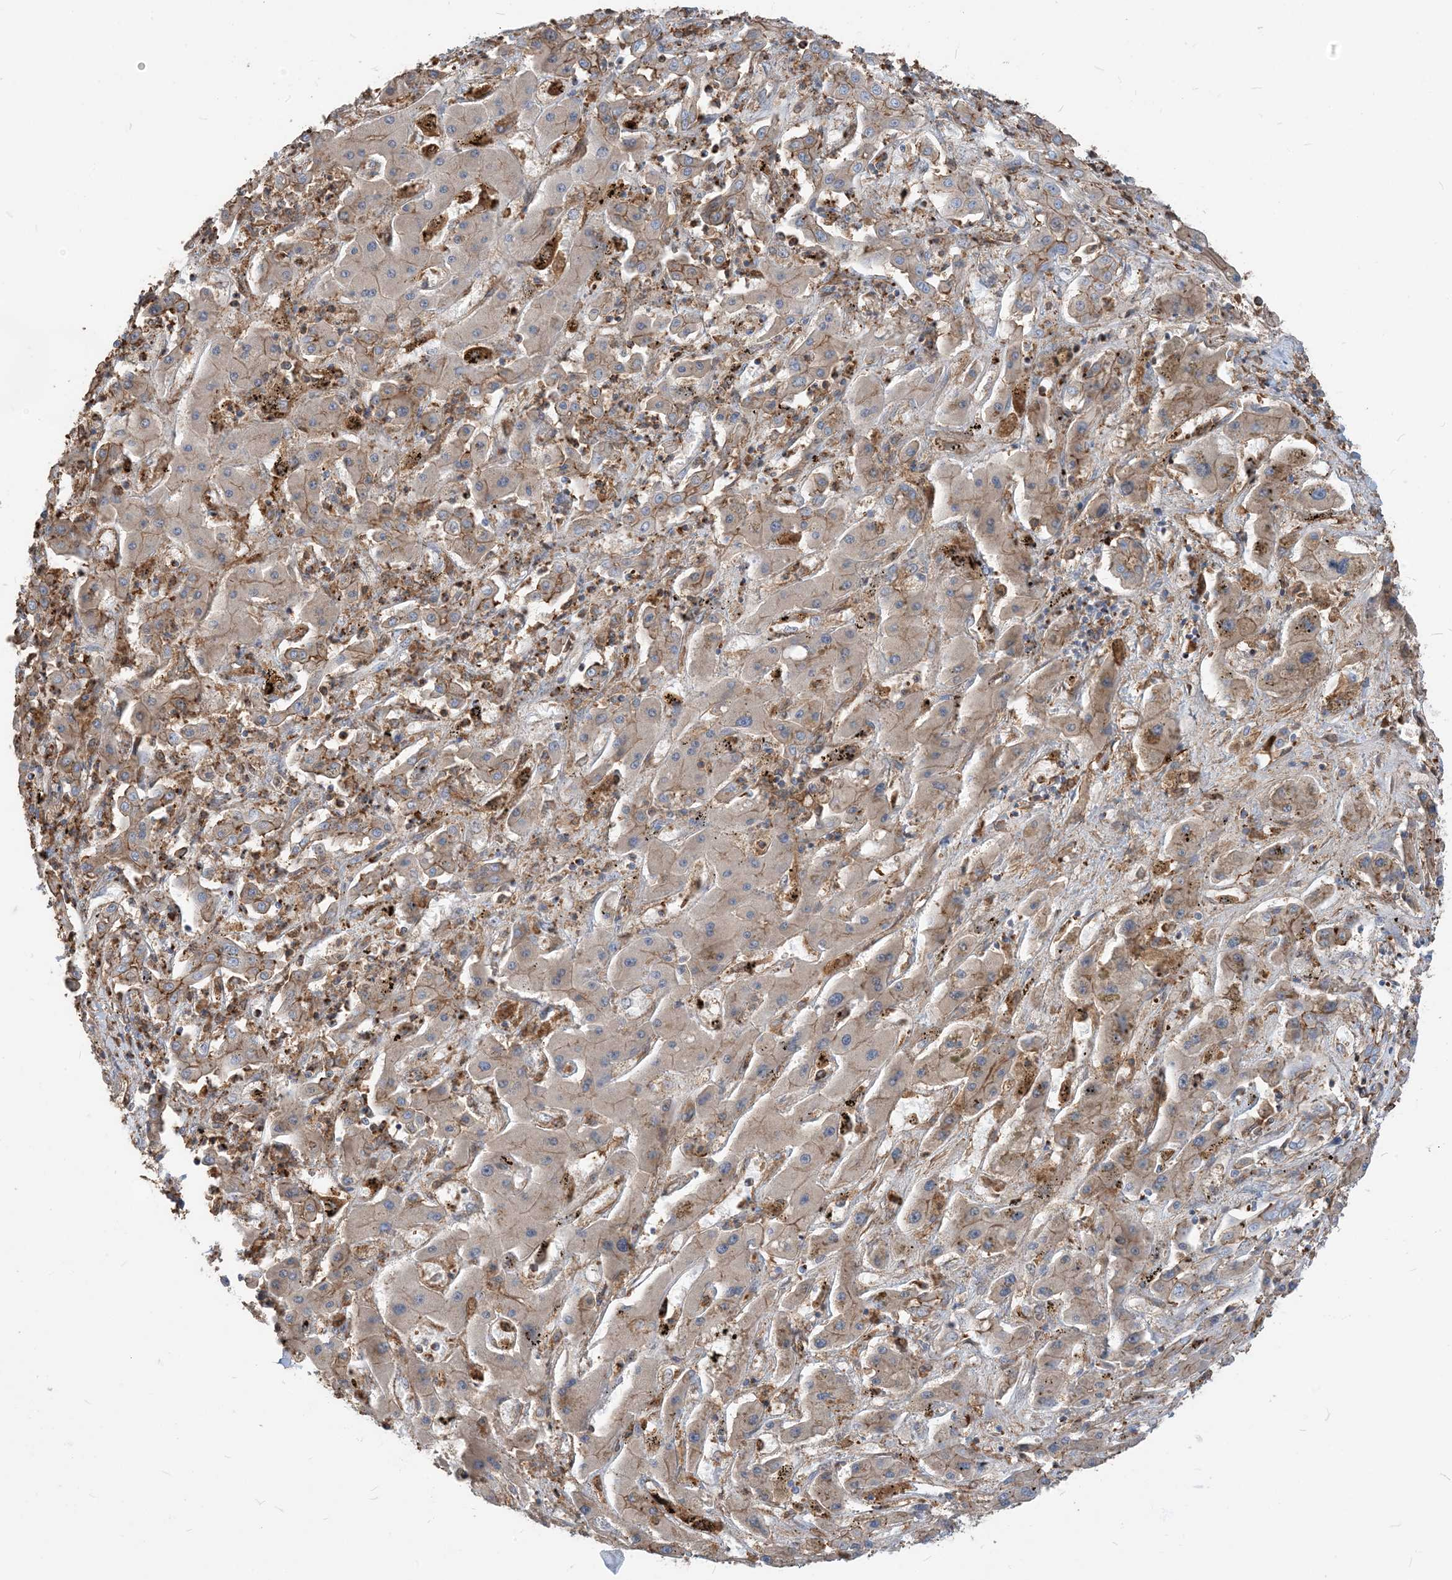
{"staining": {"intensity": "moderate", "quantity": "<25%", "location": "cytoplasmic/membranous"}, "tissue": "liver cancer", "cell_type": "Tumor cells", "image_type": "cancer", "snomed": [{"axis": "morphology", "description": "Cholangiocarcinoma"}, {"axis": "topography", "description": "Liver"}], "caption": "Human liver cholangiocarcinoma stained for a protein (brown) exhibits moderate cytoplasmic/membranous positive positivity in about <25% of tumor cells.", "gene": "PARVG", "patient": {"sex": "male", "age": 67}}